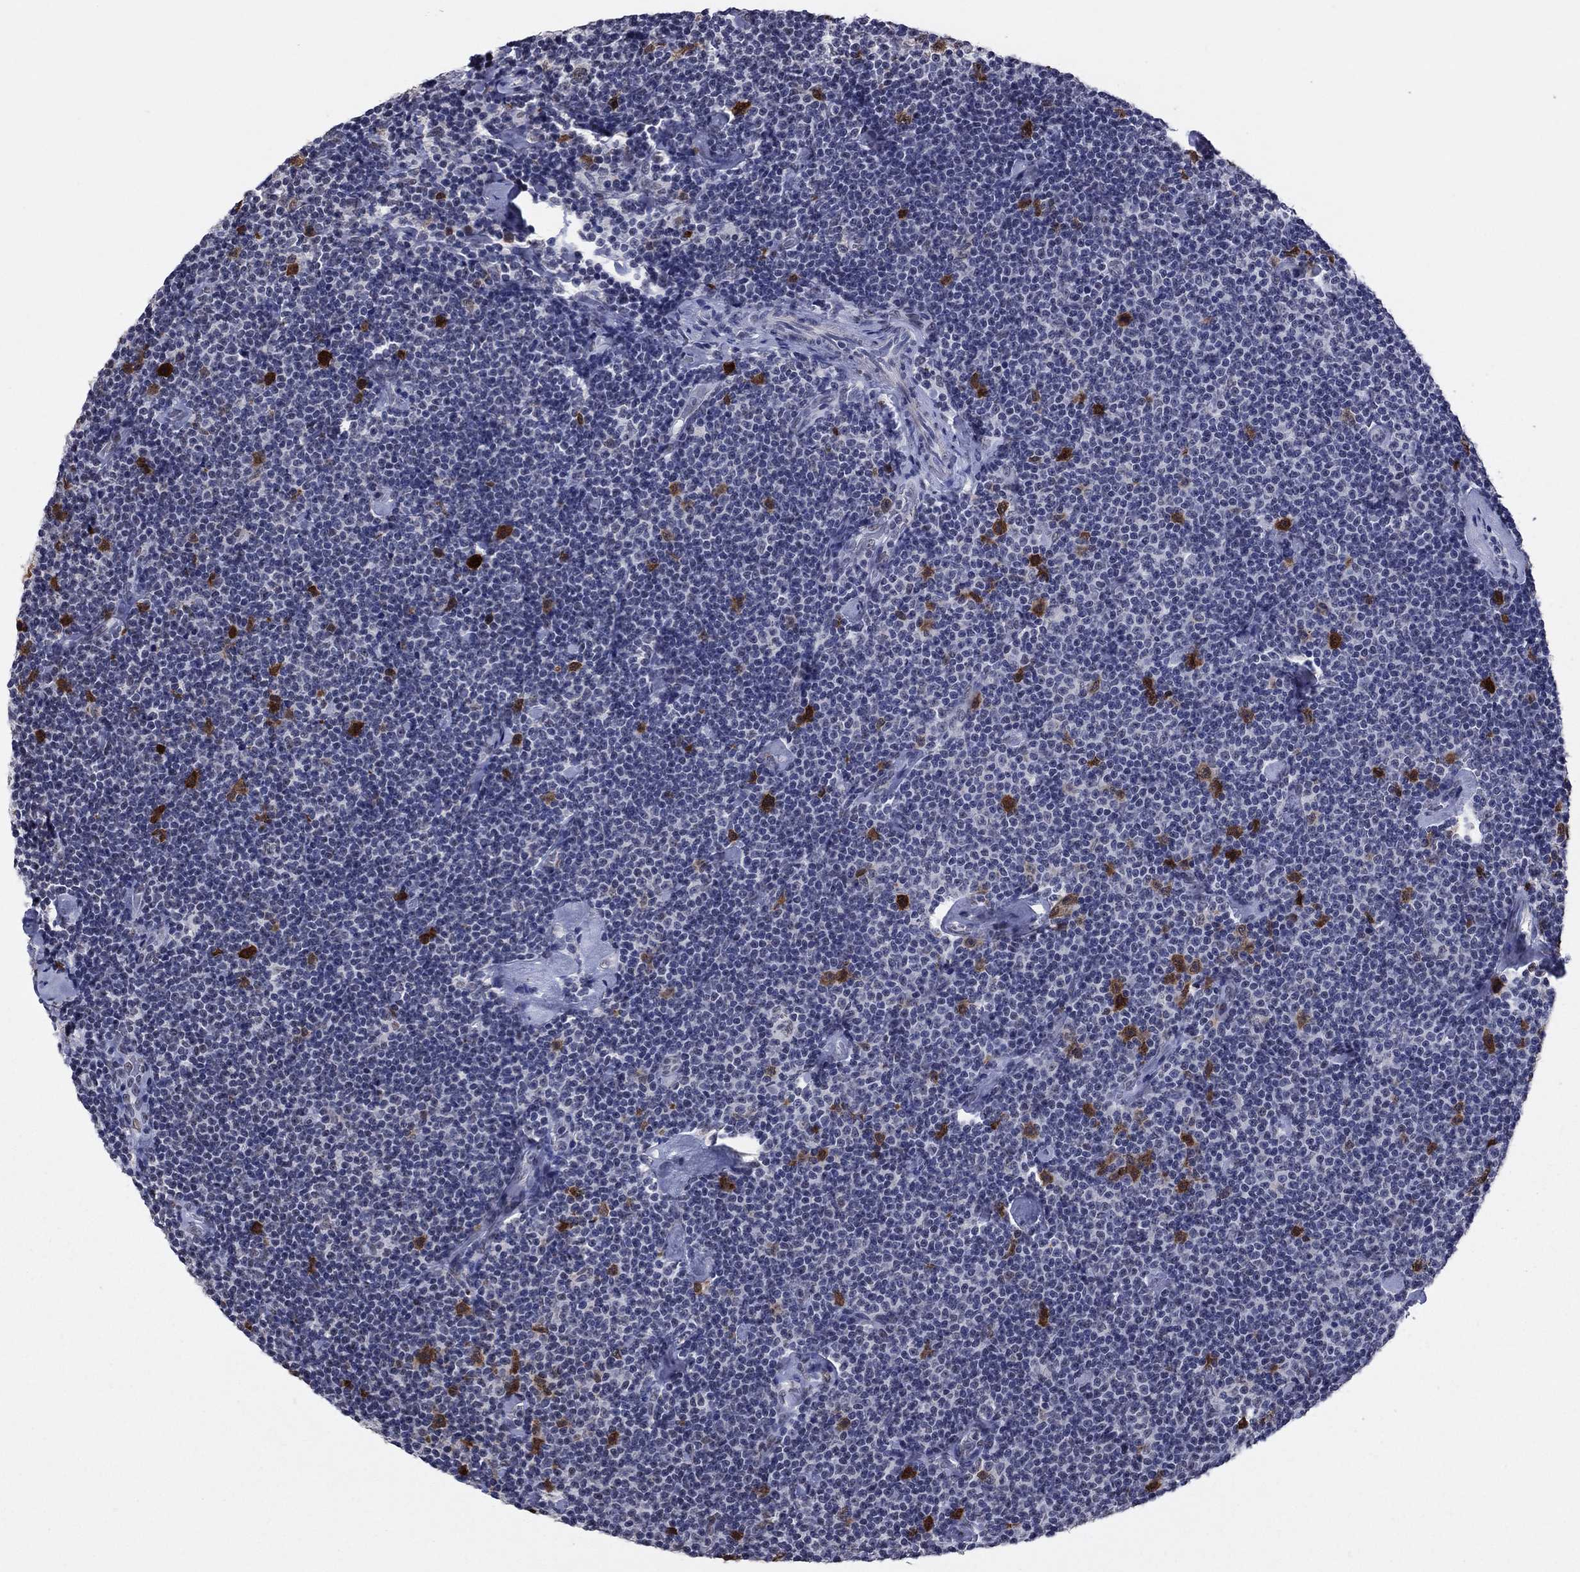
{"staining": {"intensity": "negative", "quantity": "none", "location": "none"}, "tissue": "lymphoma", "cell_type": "Tumor cells", "image_type": "cancer", "snomed": [{"axis": "morphology", "description": "Malignant lymphoma, non-Hodgkin's type, Low grade"}, {"axis": "topography", "description": "Lymph node"}], "caption": "Tumor cells are negative for protein expression in human low-grade malignant lymphoma, non-Hodgkin's type.", "gene": "TYMS", "patient": {"sex": "male", "age": 81}}